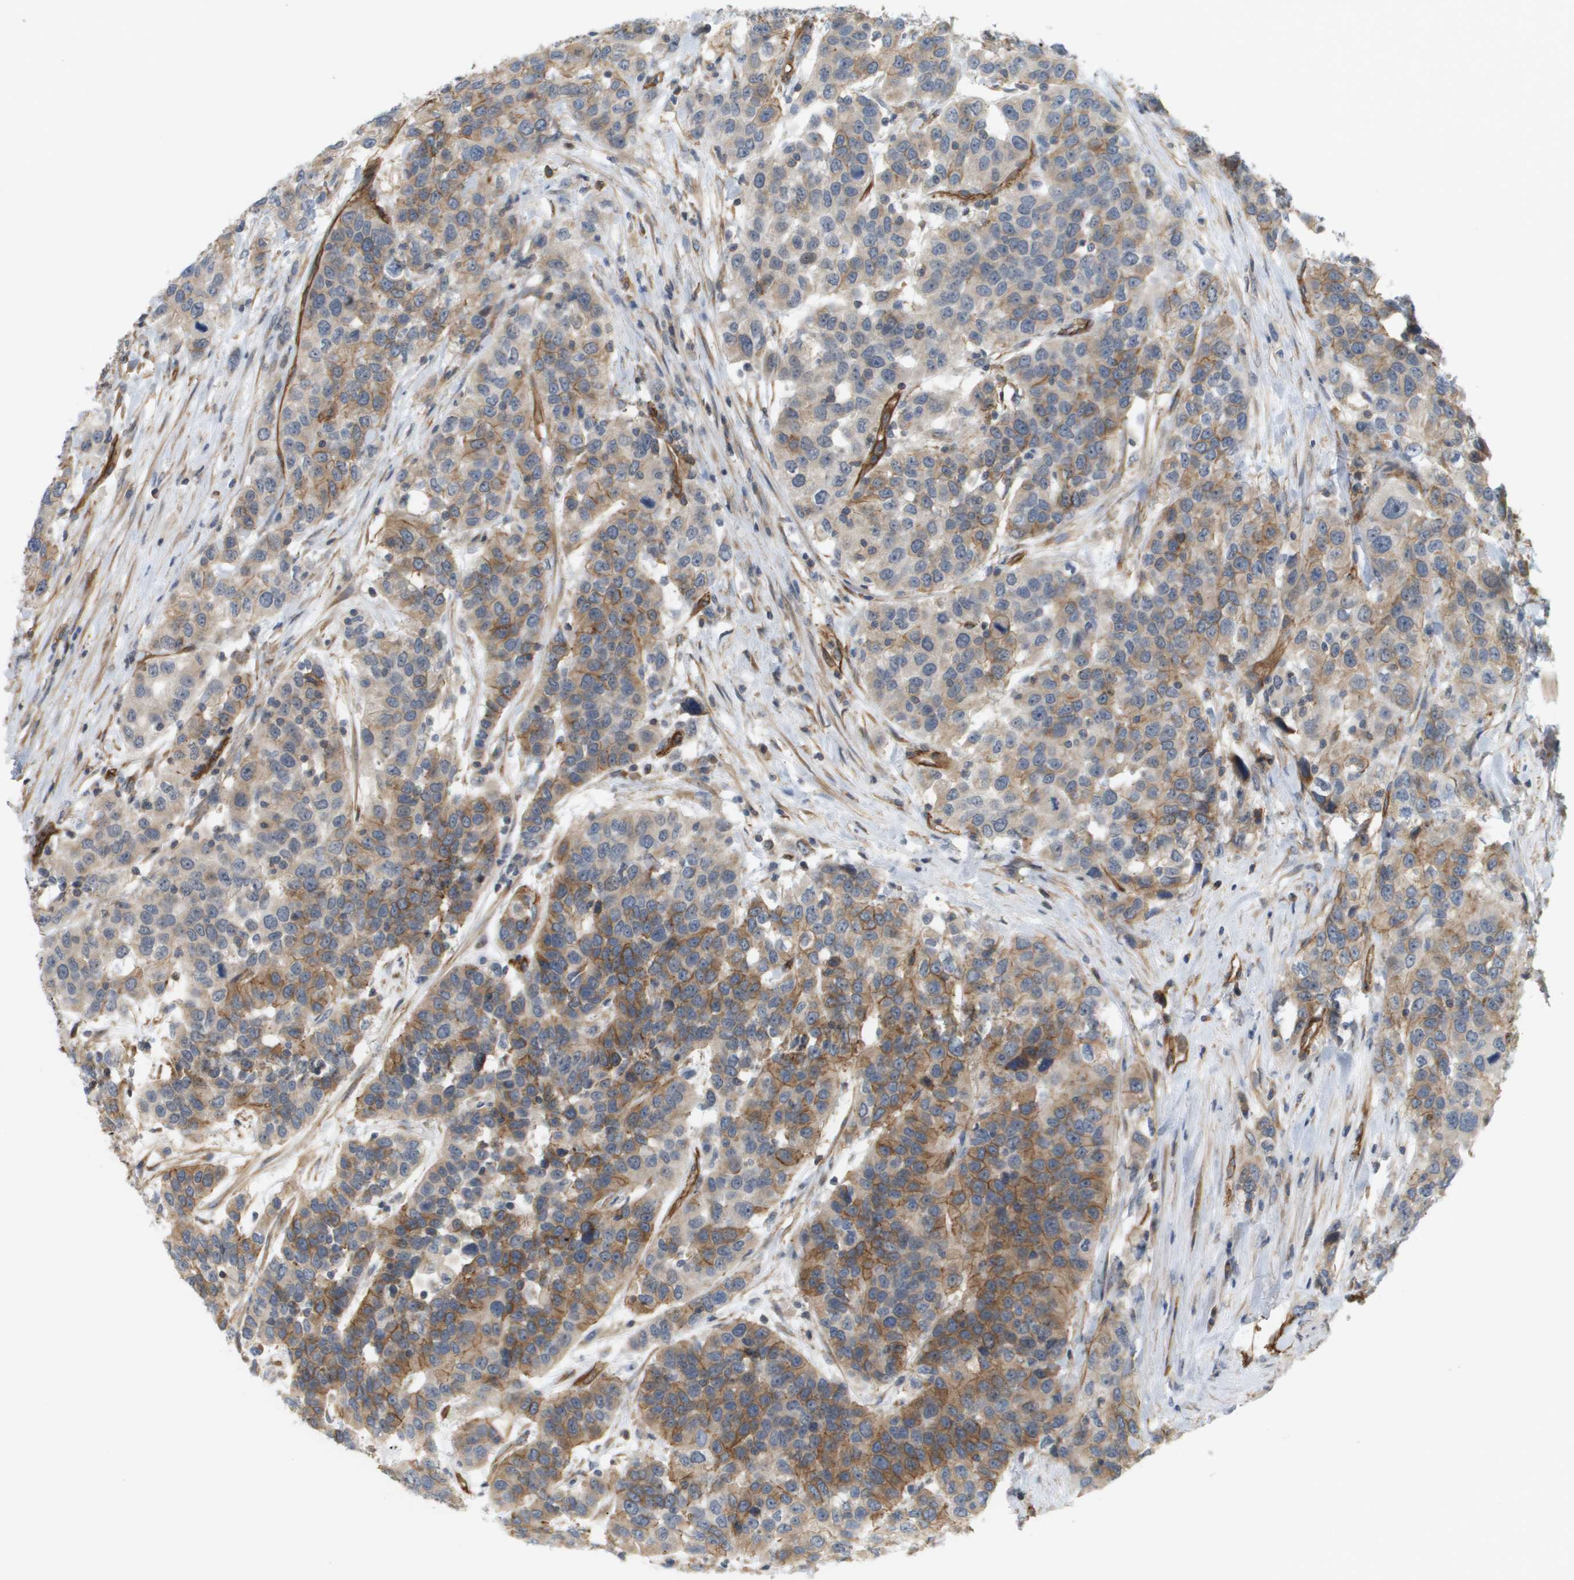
{"staining": {"intensity": "moderate", "quantity": ">75%", "location": "cytoplasmic/membranous"}, "tissue": "urothelial cancer", "cell_type": "Tumor cells", "image_type": "cancer", "snomed": [{"axis": "morphology", "description": "Urothelial carcinoma, High grade"}, {"axis": "topography", "description": "Urinary bladder"}], "caption": "Immunohistochemical staining of human urothelial cancer shows moderate cytoplasmic/membranous protein expression in approximately >75% of tumor cells.", "gene": "SGMS2", "patient": {"sex": "female", "age": 80}}